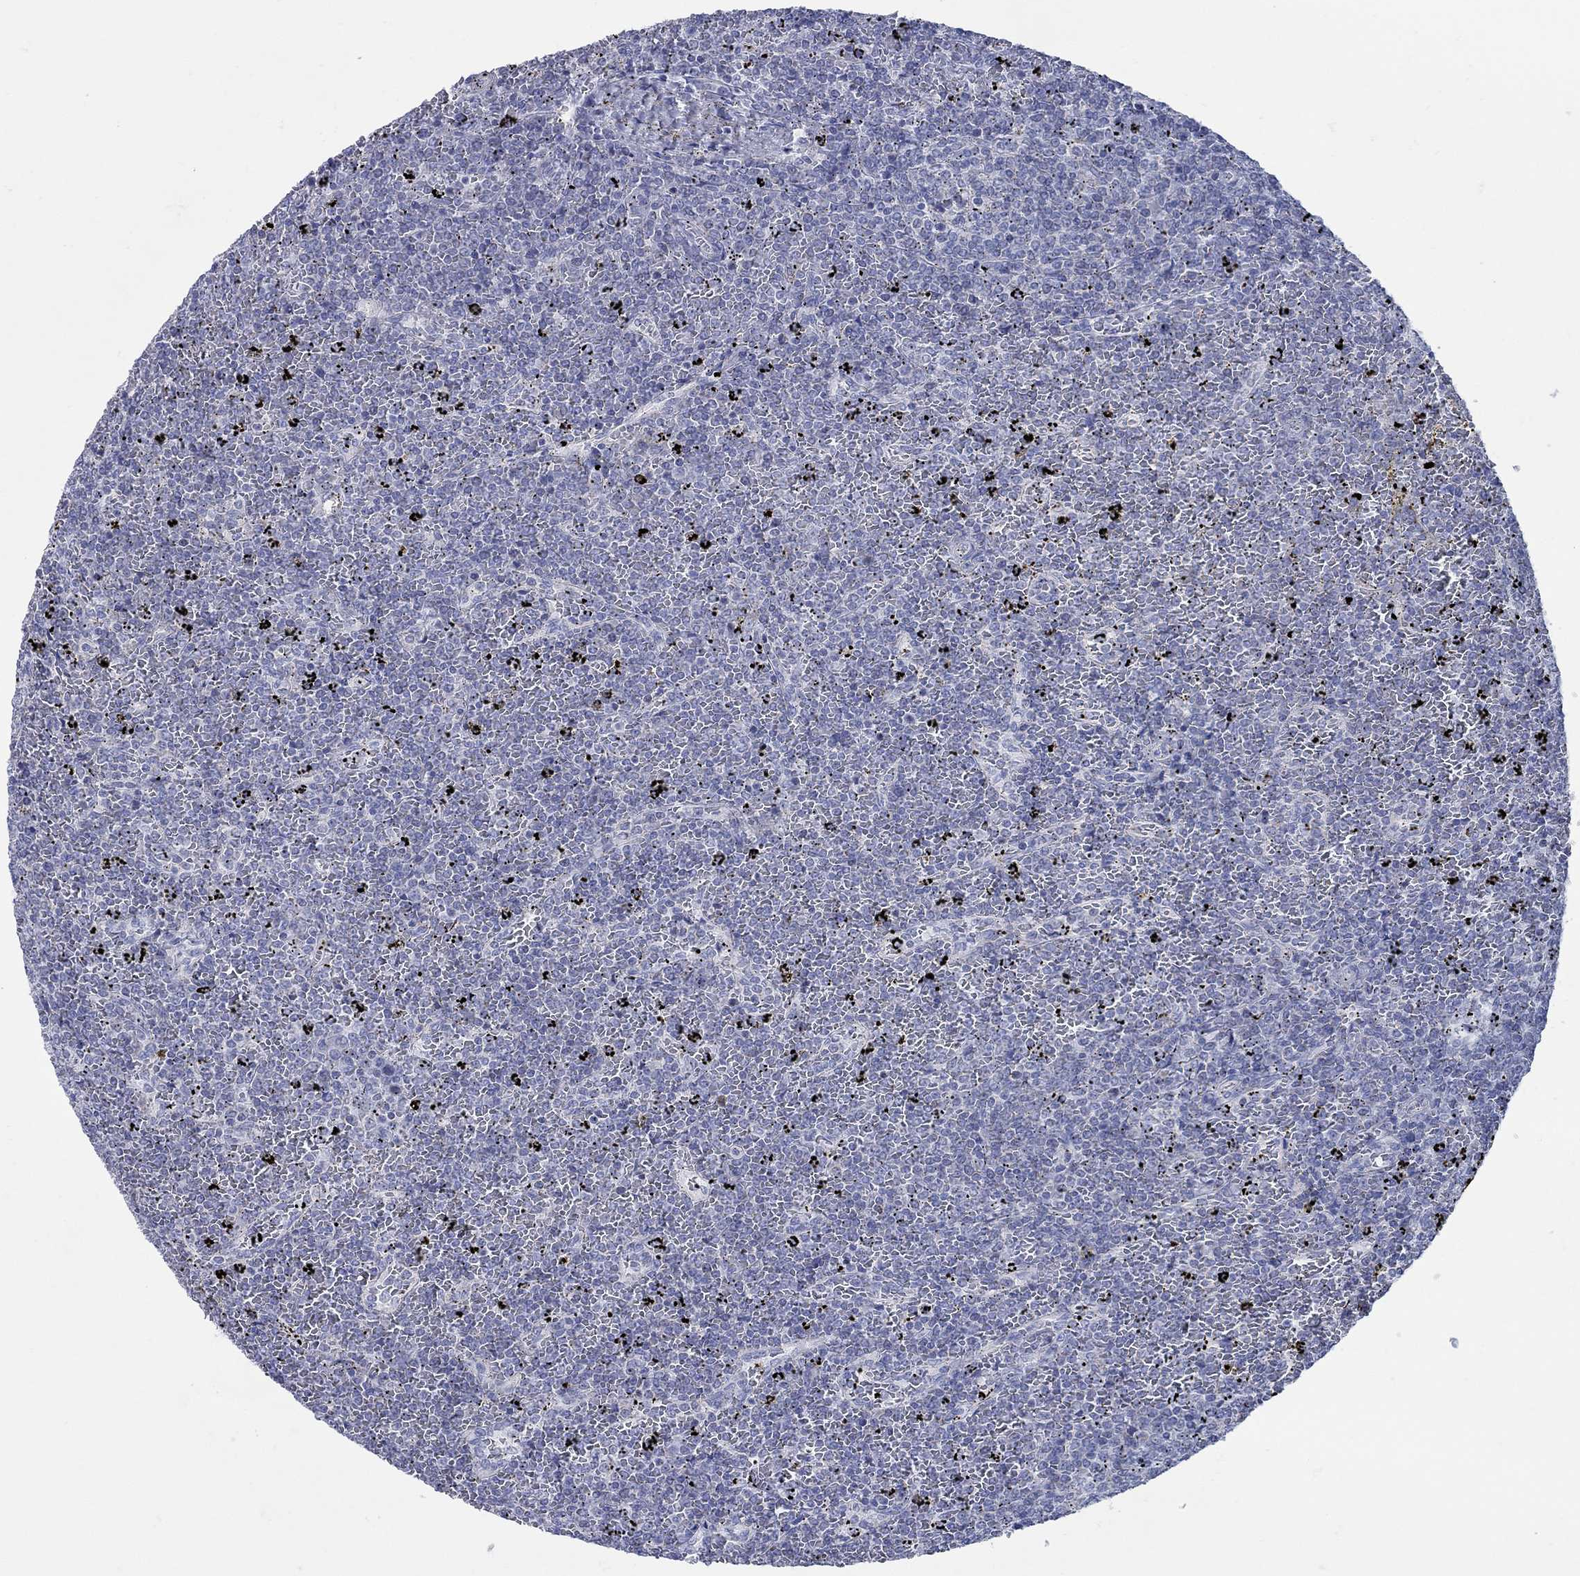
{"staining": {"intensity": "negative", "quantity": "none", "location": "none"}, "tissue": "lymphoma", "cell_type": "Tumor cells", "image_type": "cancer", "snomed": [{"axis": "morphology", "description": "Malignant lymphoma, non-Hodgkin's type, Low grade"}, {"axis": "topography", "description": "Spleen"}], "caption": "DAB (3,3'-diaminobenzidine) immunohistochemical staining of low-grade malignant lymphoma, non-Hodgkin's type displays no significant expression in tumor cells. (Brightfield microscopy of DAB immunohistochemistry at high magnification).", "gene": "PDZD3", "patient": {"sex": "female", "age": 77}}